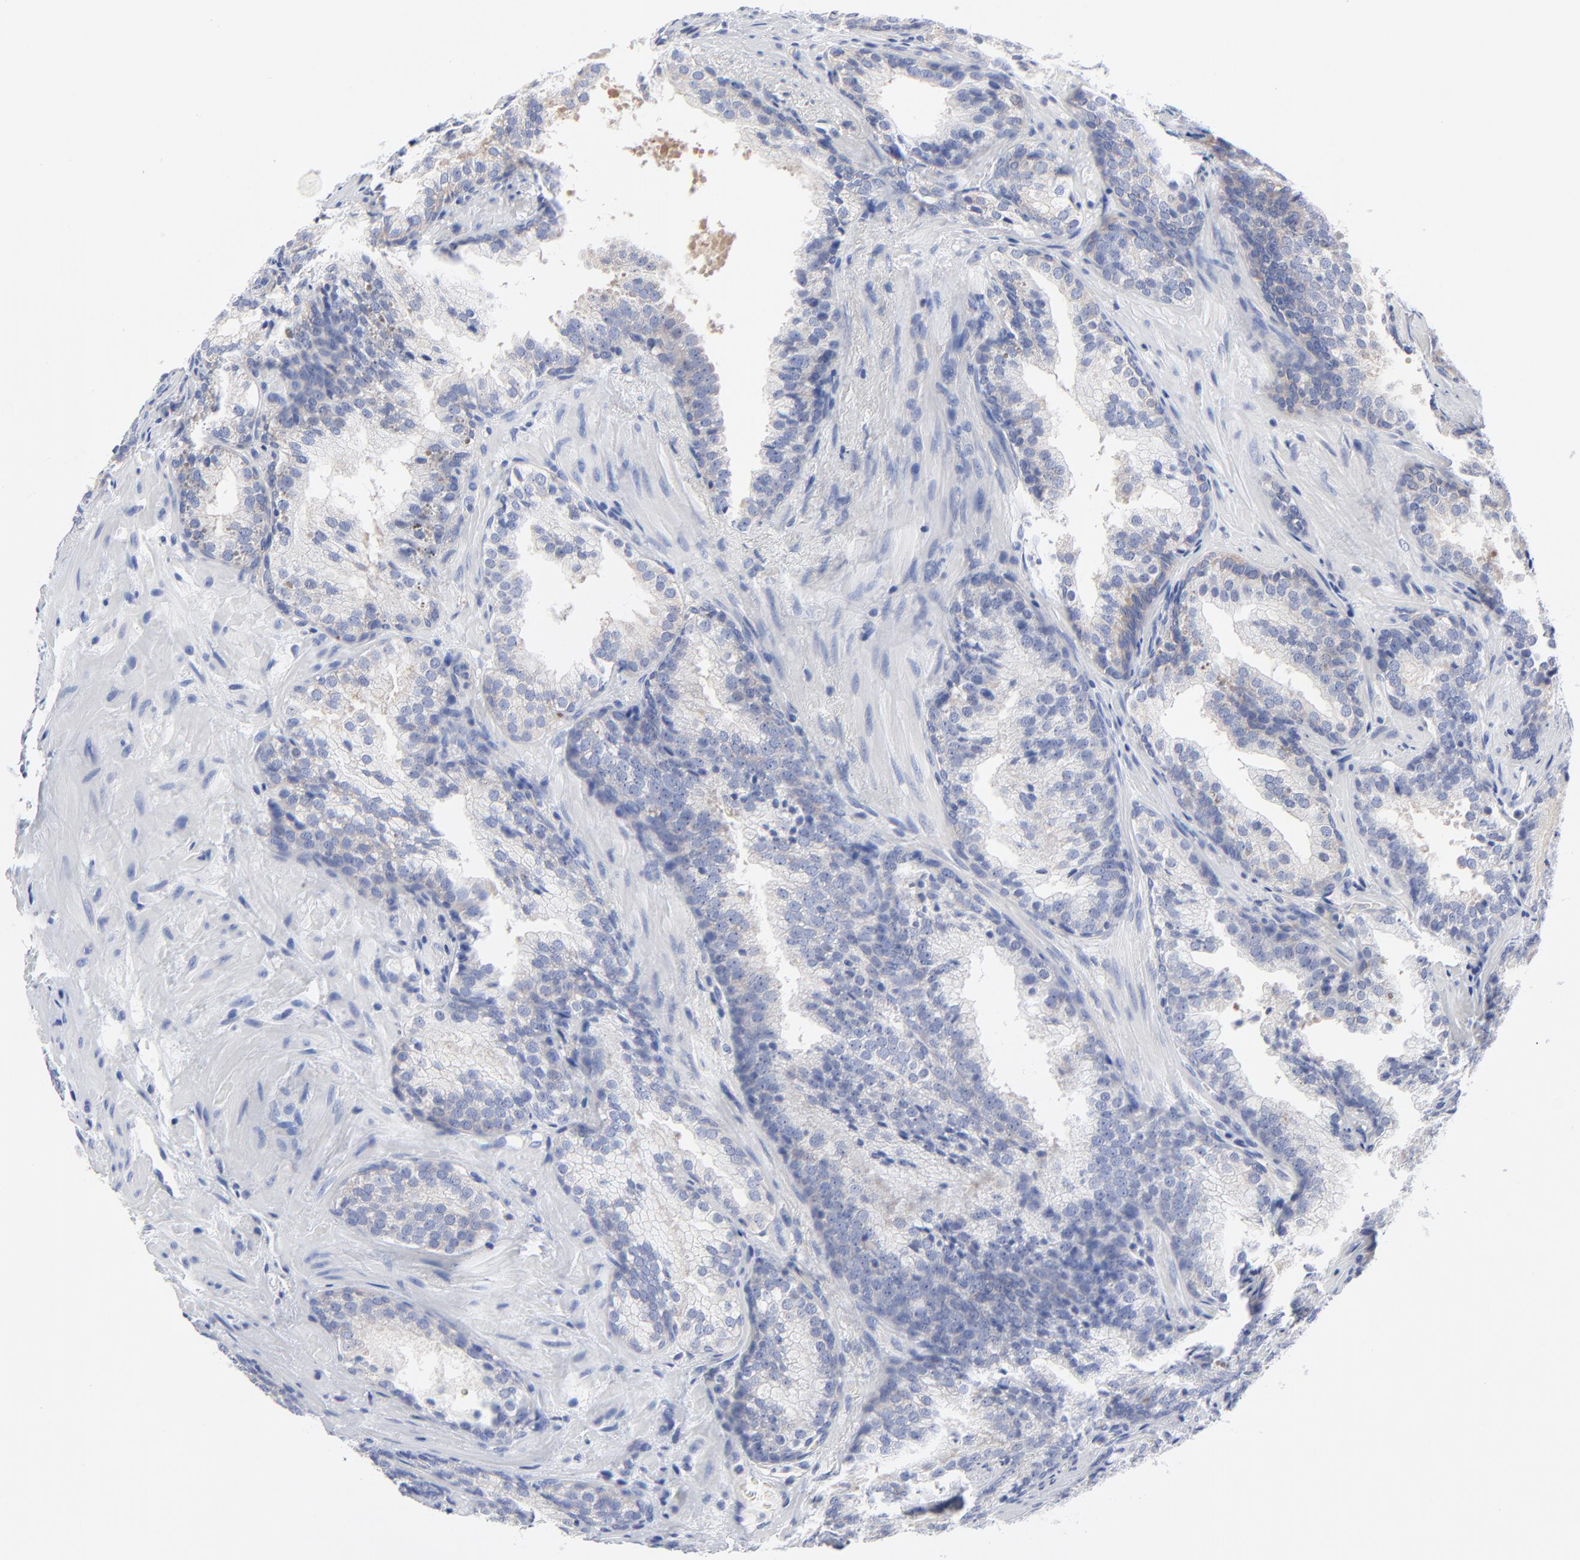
{"staining": {"intensity": "negative", "quantity": "none", "location": "none"}, "tissue": "prostate cancer", "cell_type": "Tumor cells", "image_type": "cancer", "snomed": [{"axis": "morphology", "description": "Adenocarcinoma, Low grade"}, {"axis": "topography", "description": "Prostate"}], "caption": "IHC histopathology image of neoplastic tissue: low-grade adenocarcinoma (prostate) stained with DAB demonstrates no significant protein expression in tumor cells.", "gene": "STAT2", "patient": {"sex": "male", "age": 69}}